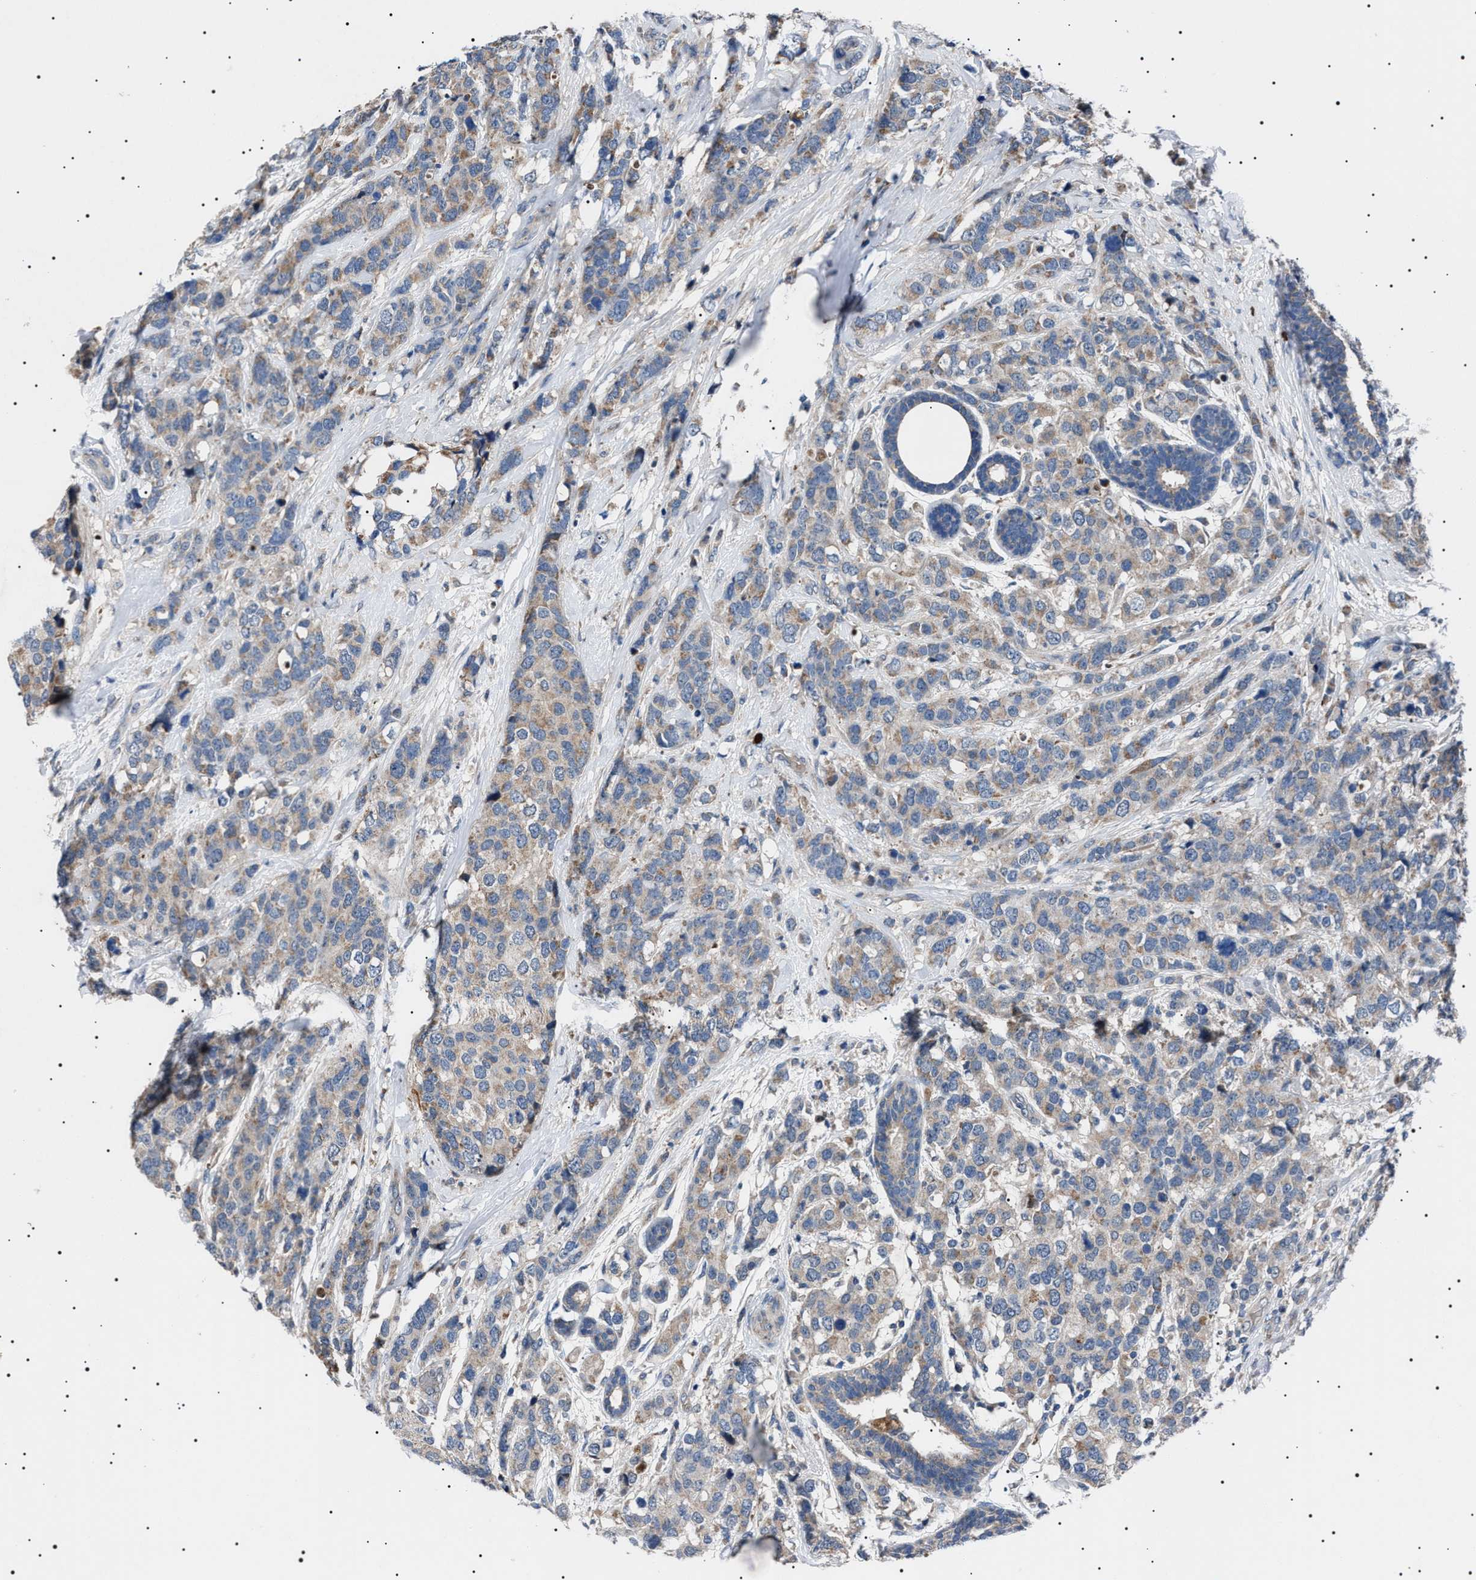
{"staining": {"intensity": "weak", "quantity": "25%-75%", "location": "cytoplasmic/membranous"}, "tissue": "breast cancer", "cell_type": "Tumor cells", "image_type": "cancer", "snomed": [{"axis": "morphology", "description": "Lobular carcinoma"}, {"axis": "topography", "description": "Breast"}], "caption": "Immunohistochemical staining of lobular carcinoma (breast) displays low levels of weak cytoplasmic/membranous expression in approximately 25%-75% of tumor cells.", "gene": "PTRH1", "patient": {"sex": "female", "age": 59}}